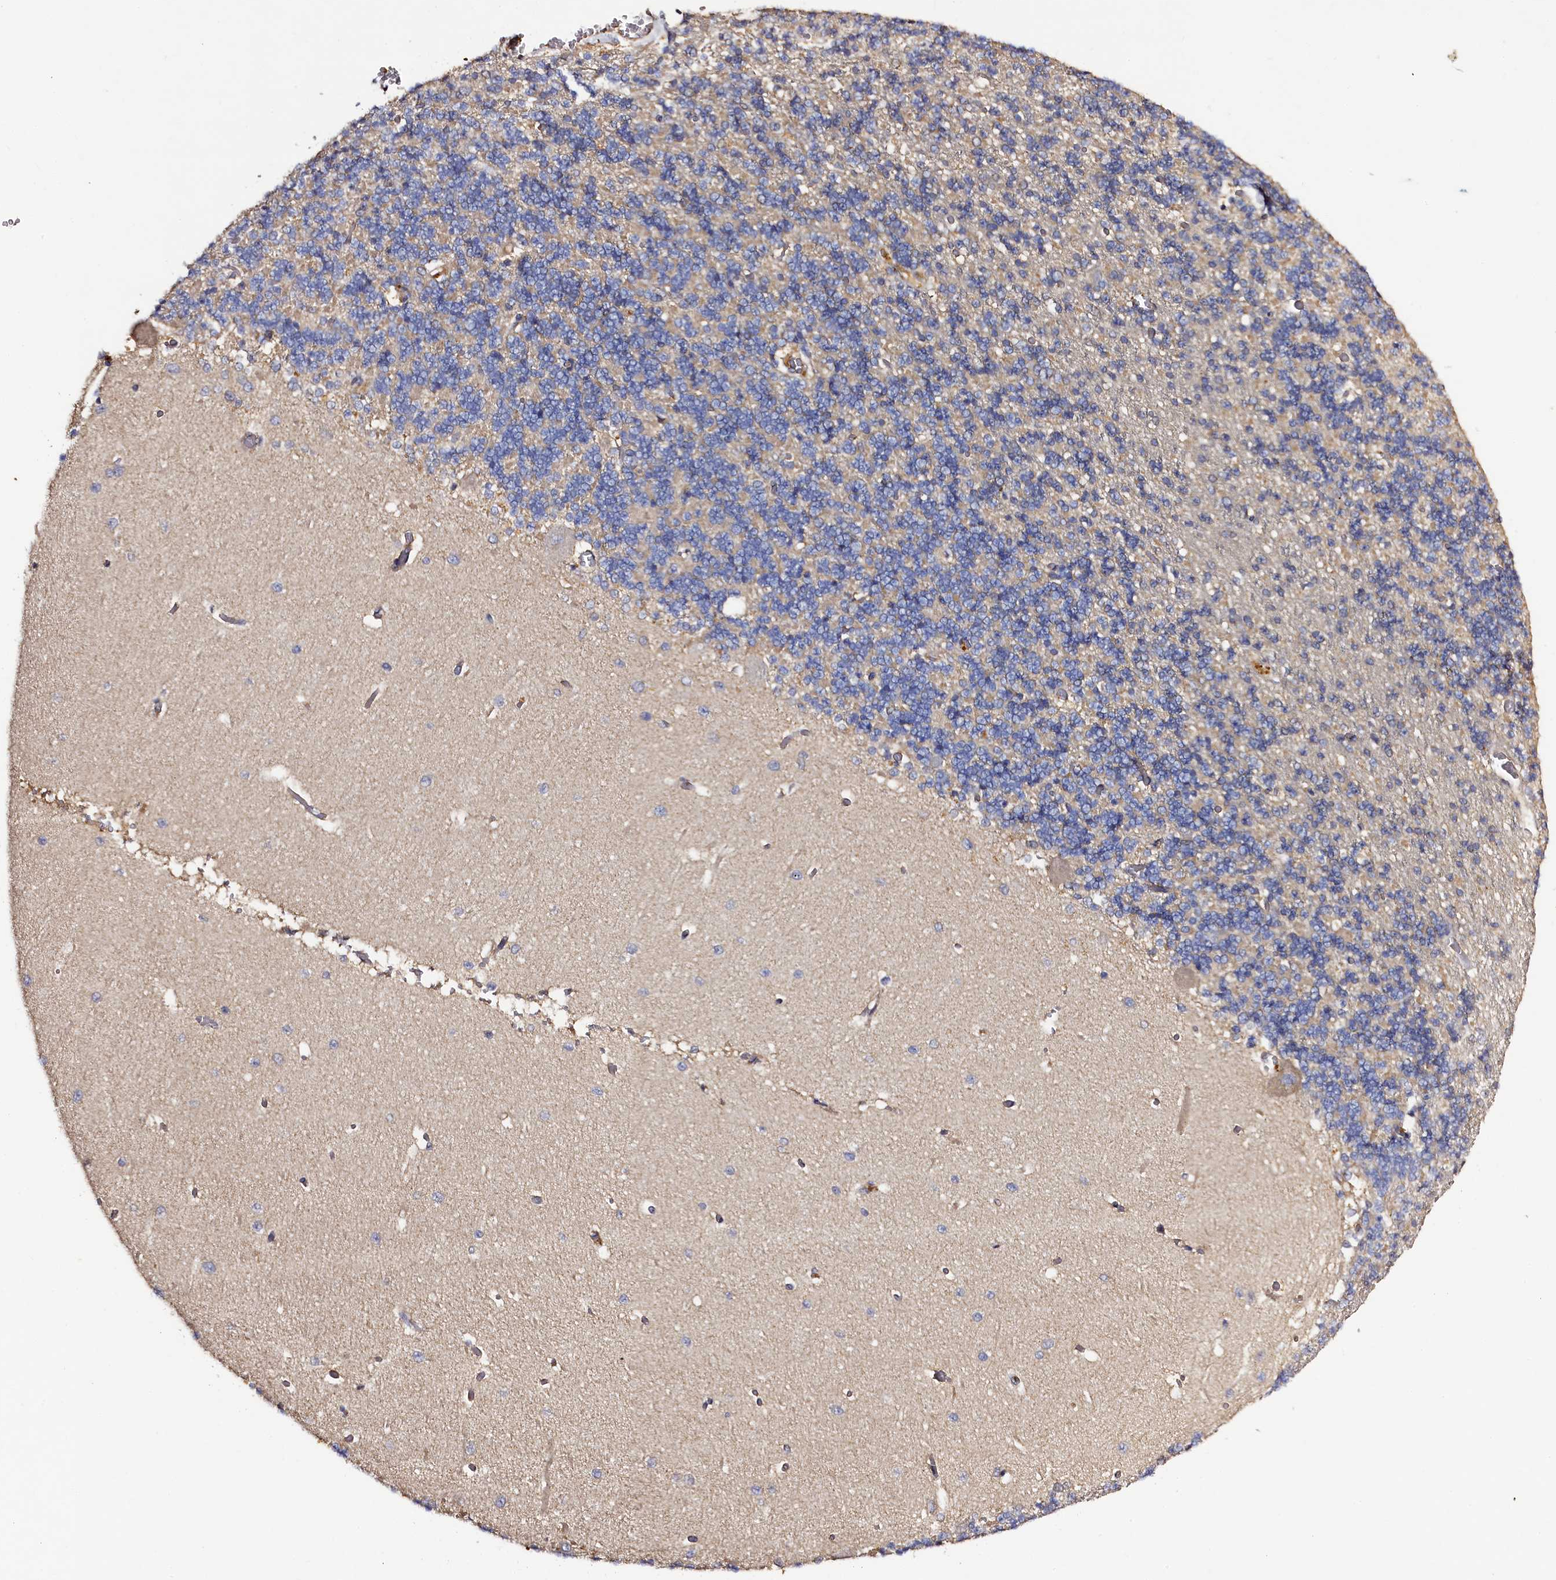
{"staining": {"intensity": "moderate", "quantity": "<25%", "location": "cytoplasmic/membranous"}, "tissue": "cerebellum", "cell_type": "Cells in granular layer", "image_type": "normal", "snomed": [{"axis": "morphology", "description": "Normal tissue, NOS"}, {"axis": "topography", "description": "Cerebellum"}], "caption": "Protein analysis of normal cerebellum reveals moderate cytoplasmic/membranous positivity in about <25% of cells in granular layer. The staining is performed using DAB brown chromogen to label protein expression. The nuclei are counter-stained blue using hematoxylin.", "gene": "TK2", "patient": {"sex": "male", "age": 37}}